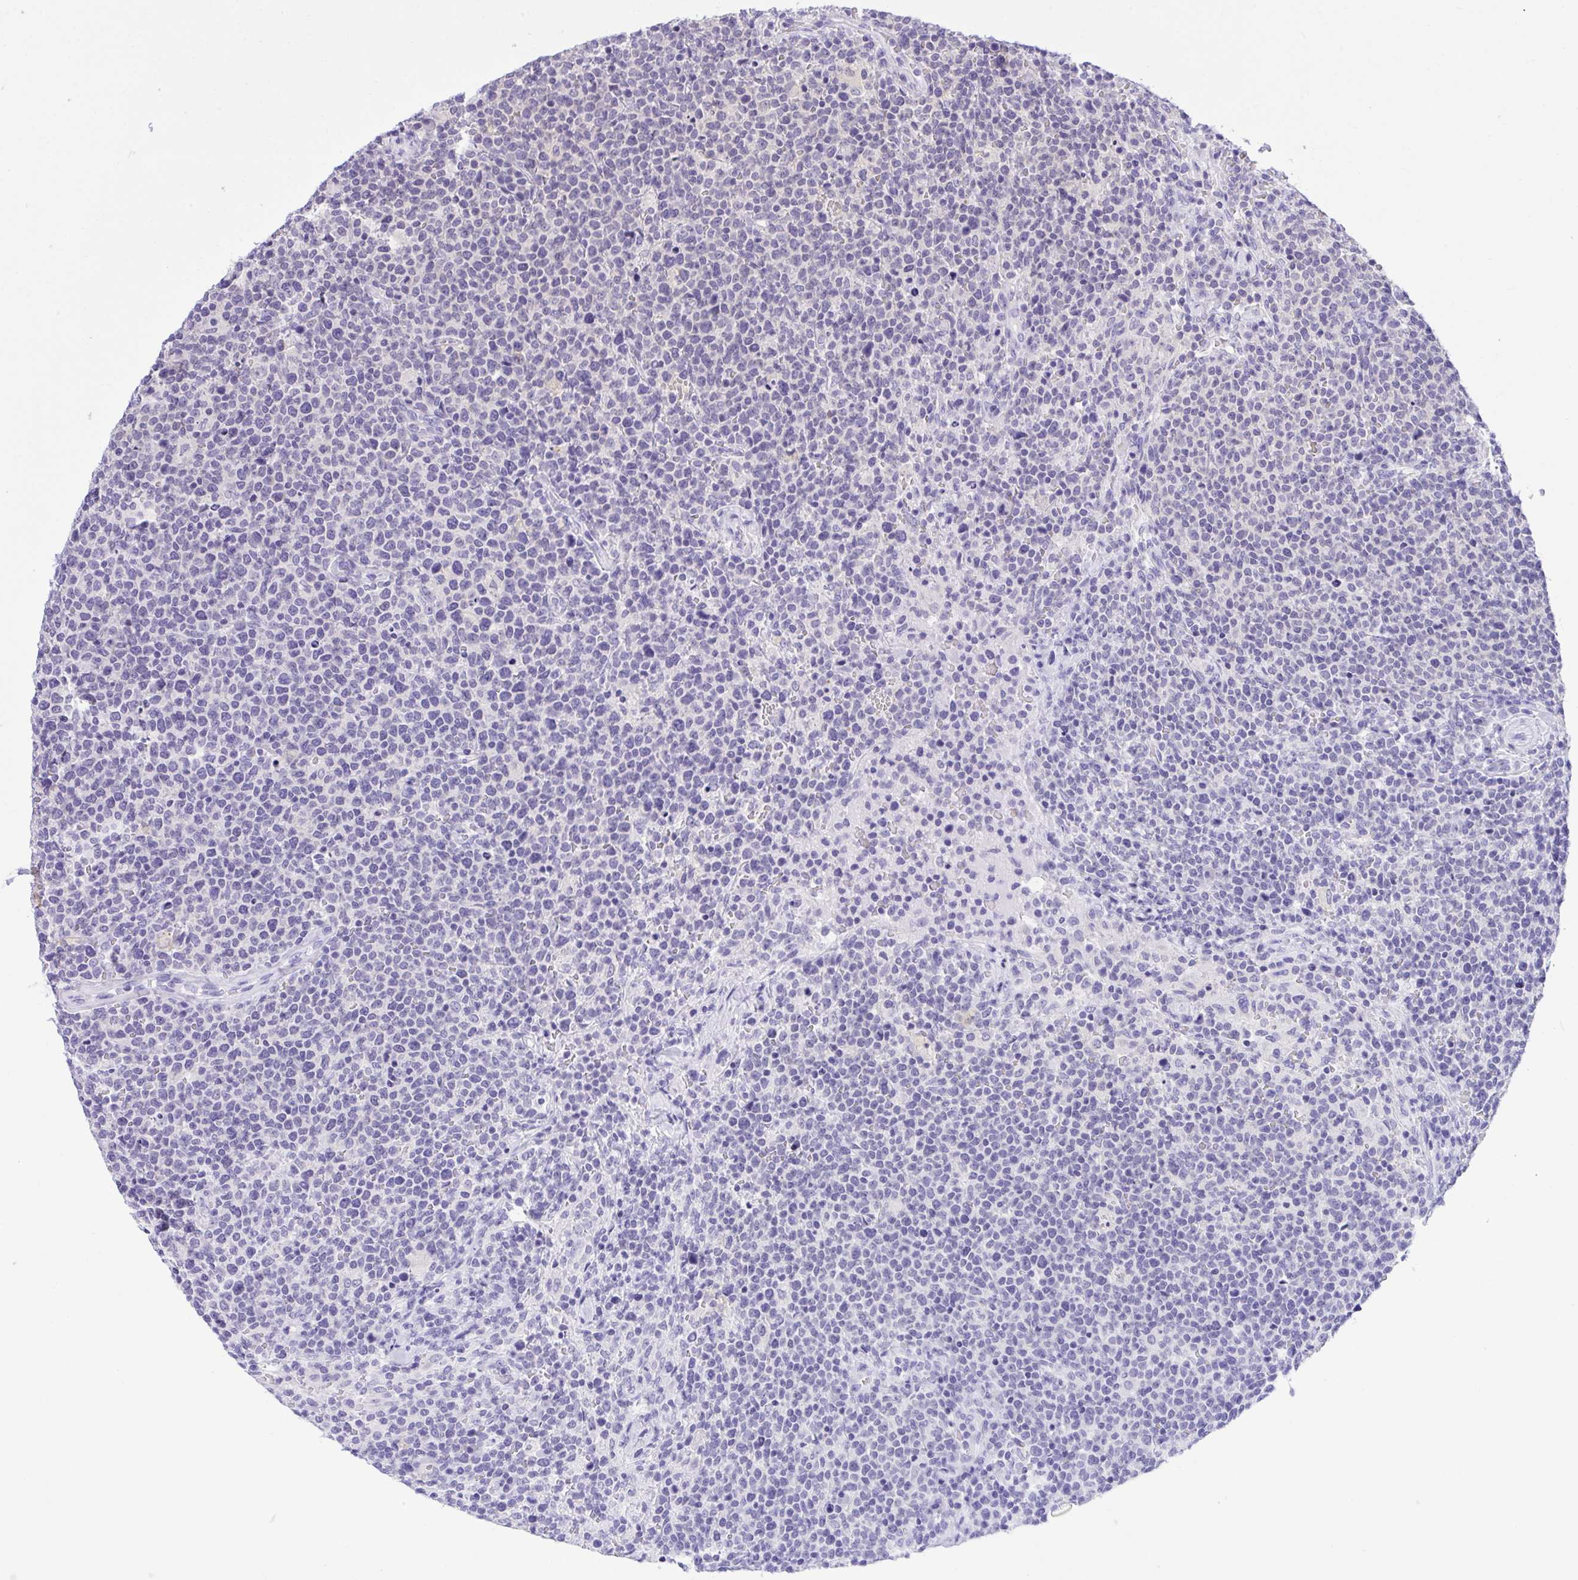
{"staining": {"intensity": "negative", "quantity": "none", "location": "none"}, "tissue": "lymphoma", "cell_type": "Tumor cells", "image_type": "cancer", "snomed": [{"axis": "morphology", "description": "Malignant lymphoma, non-Hodgkin's type, High grade"}, {"axis": "topography", "description": "Lymph node"}], "caption": "Image shows no significant protein staining in tumor cells of malignant lymphoma, non-Hodgkin's type (high-grade).", "gene": "PPP1CA", "patient": {"sex": "male", "age": 61}}